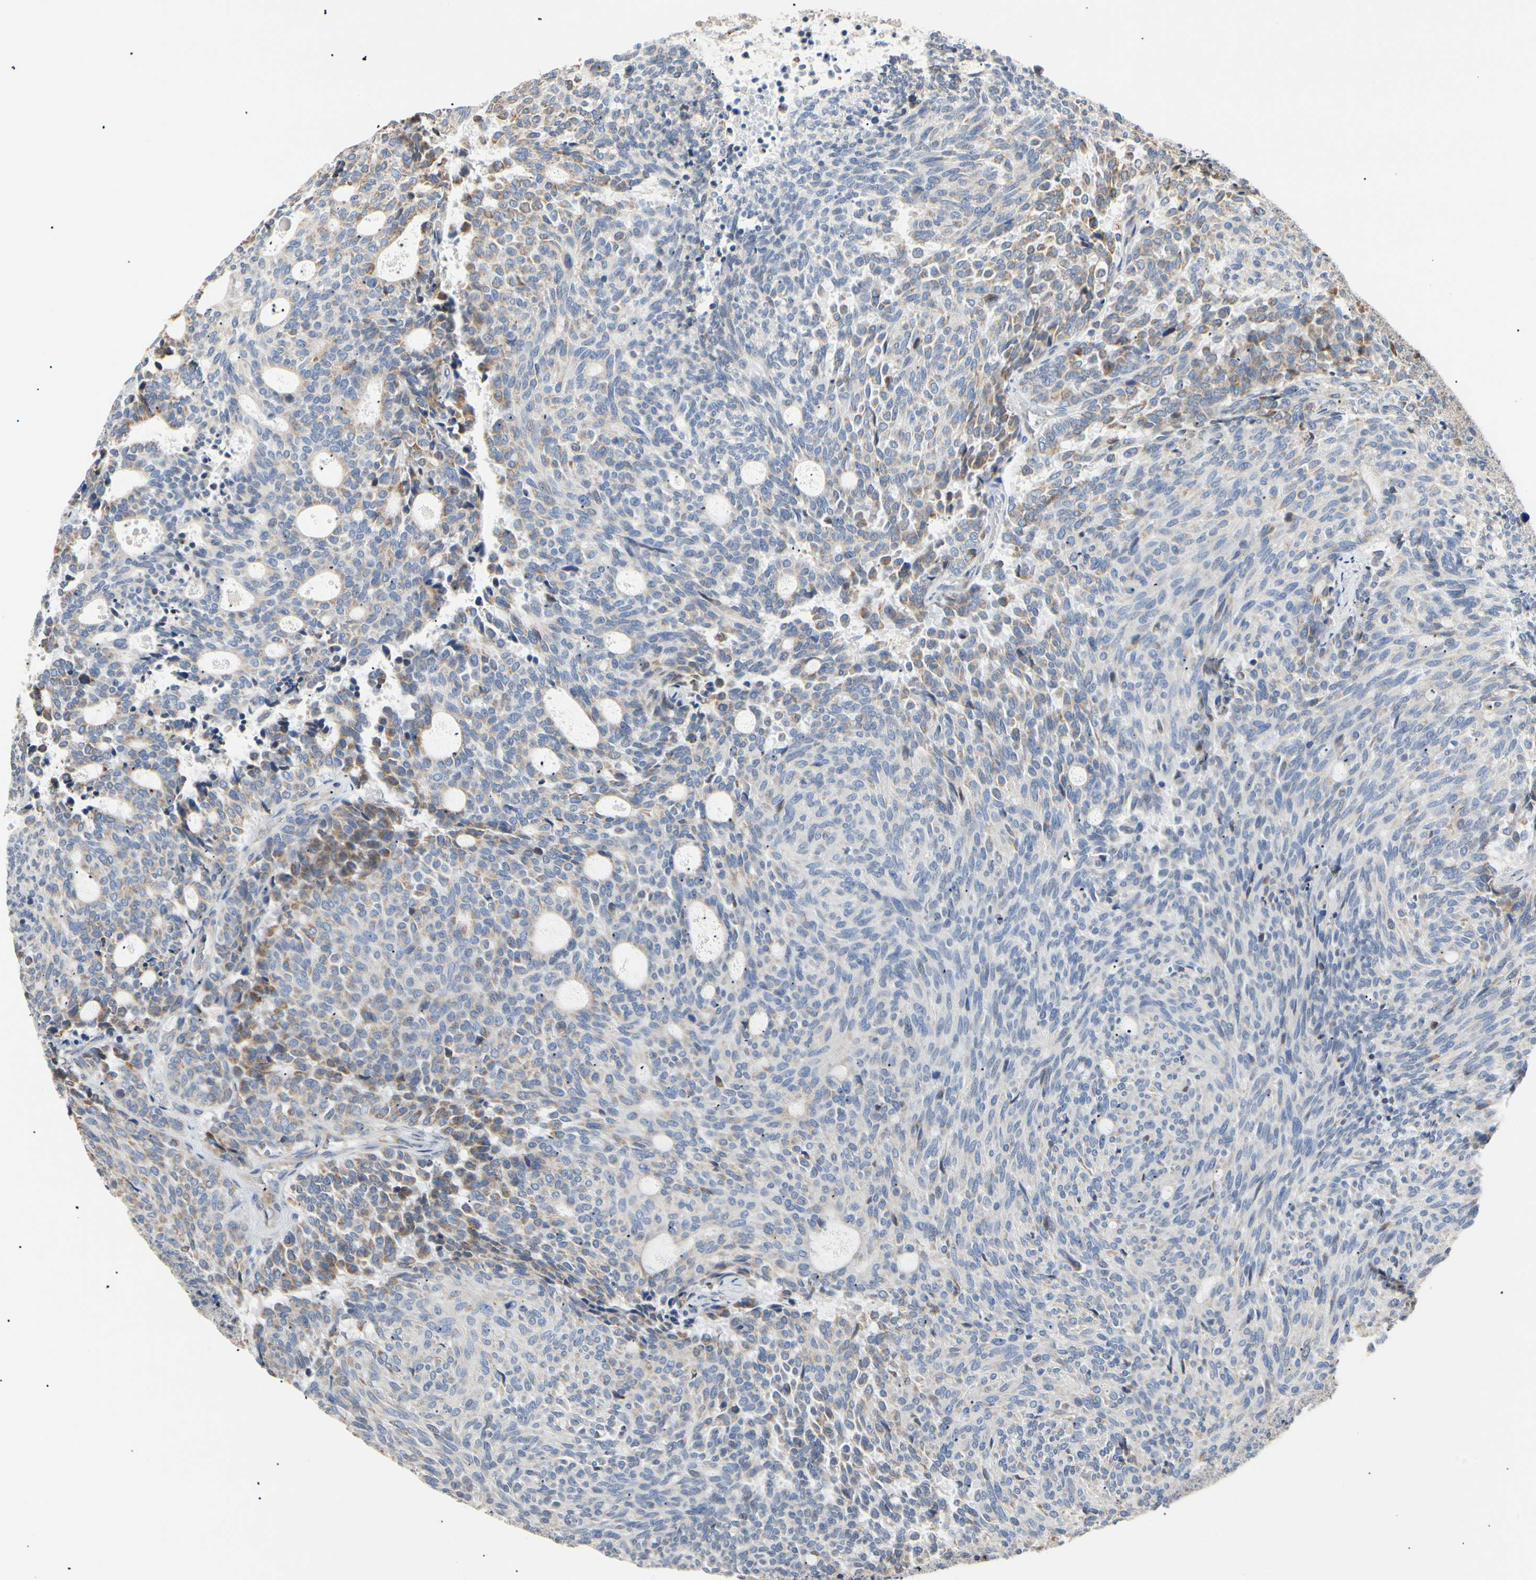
{"staining": {"intensity": "weak", "quantity": "<25%", "location": "cytoplasmic/membranous"}, "tissue": "carcinoid", "cell_type": "Tumor cells", "image_type": "cancer", "snomed": [{"axis": "morphology", "description": "Carcinoid, malignant, NOS"}, {"axis": "topography", "description": "Pancreas"}], "caption": "There is no significant positivity in tumor cells of carcinoid (malignant).", "gene": "PLGRKT", "patient": {"sex": "female", "age": 54}}